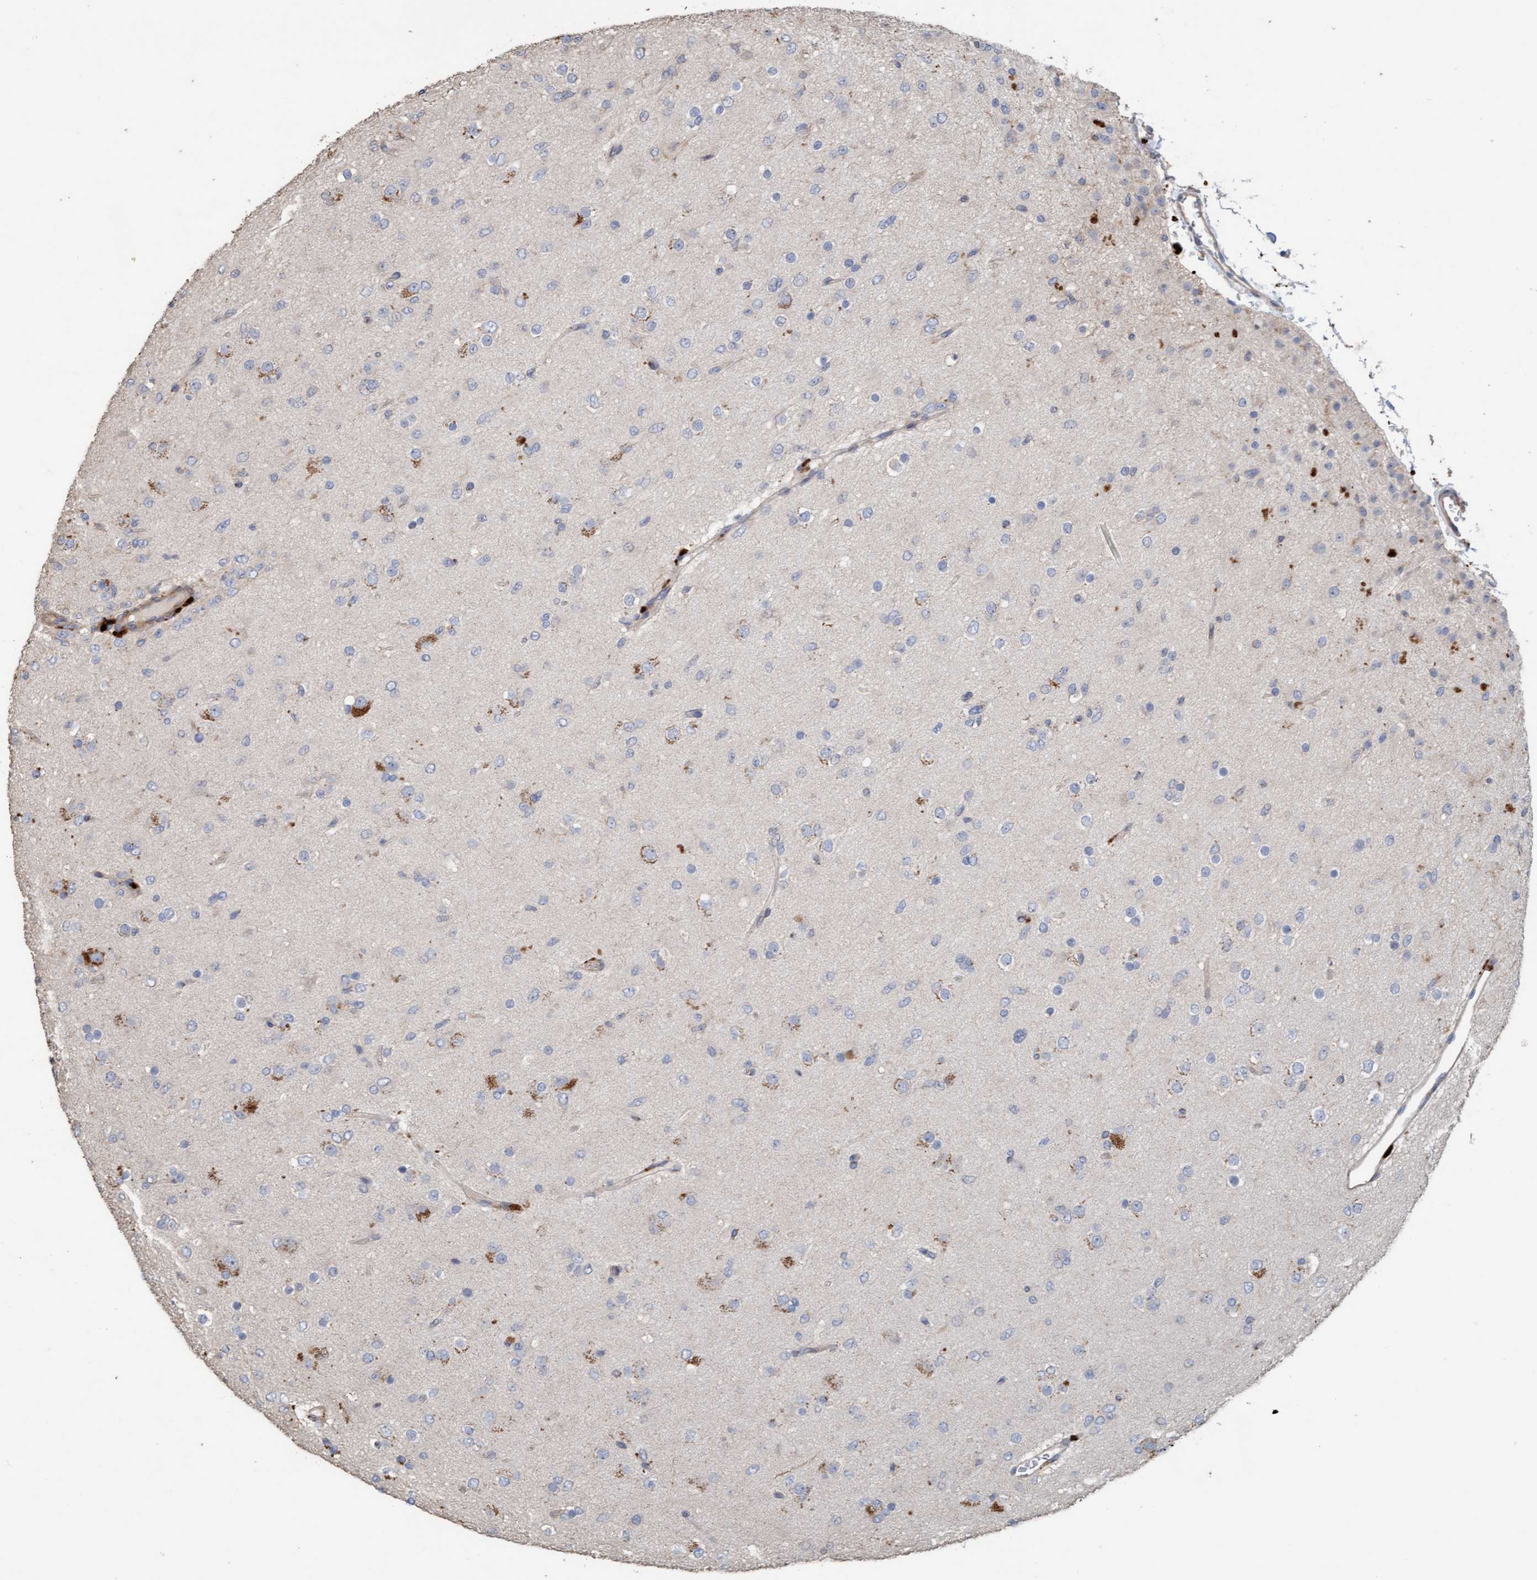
{"staining": {"intensity": "negative", "quantity": "none", "location": "none"}, "tissue": "glioma", "cell_type": "Tumor cells", "image_type": "cancer", "snomed": [{"axis": "morphology", "description": "Glioma, malignant, Low grade"}, {"axis": "topography", "description": "Brain"}], "caption": "The image shows no significant staining in tumor cells of malignant glioma (low-grade). (DAB (3,3'-diaminobenzidine) IHC, high magnification).", "gene": "LONRF1", "patient": {"sex": "male", "age": 65}}